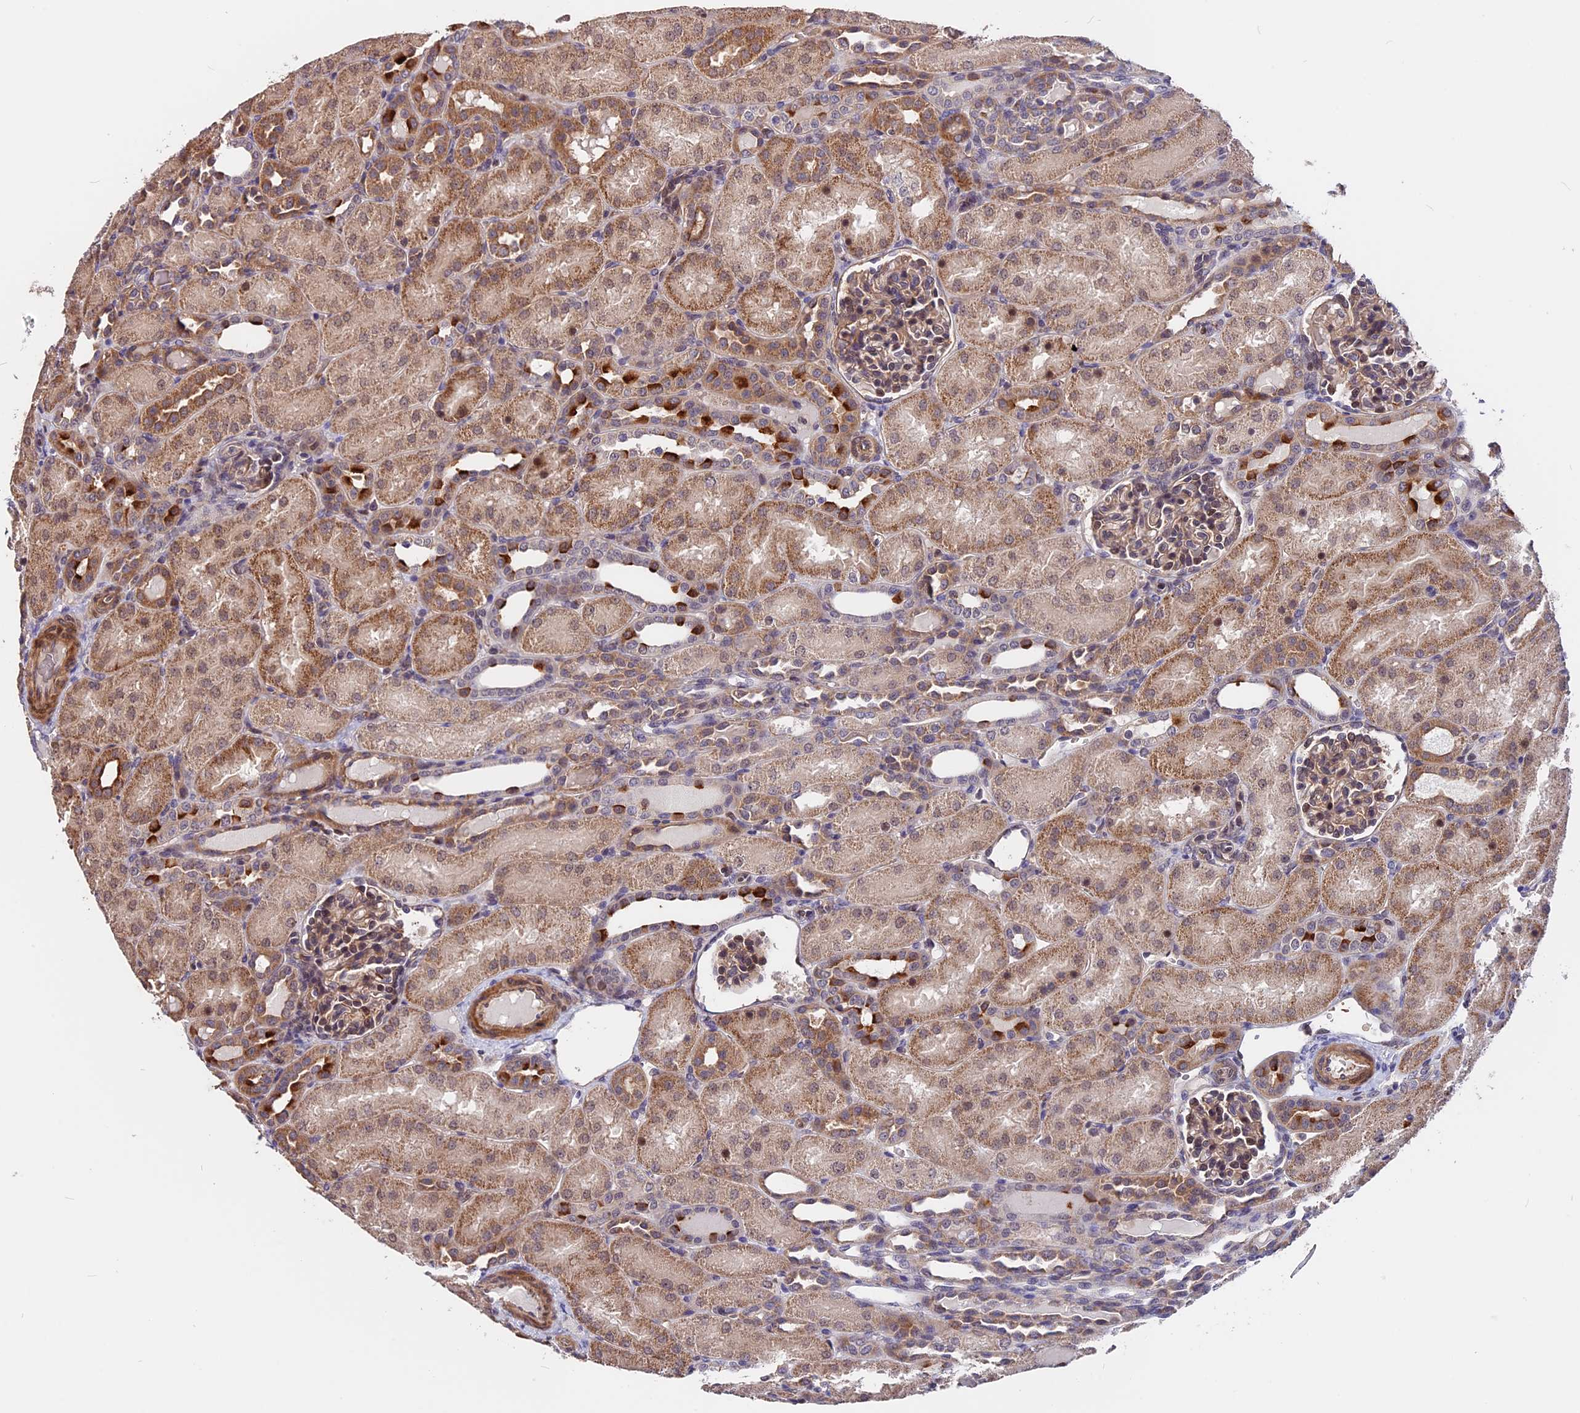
{"staining": {"intensity": "moderate", "quantity": ">75%", "location": "cytoplasmic/membranous"}, "tissue": "kidney", "cell_type": "Cells in glomeruli", "image_type": "normal", "snomed": [{"axis": "morphology", "description": "Normal tissue, NOS"}, {"axis": "topography", "description": "Kidney"}], "caption": "Kidney stained with a brown dye exhibits moderate cytoplasmic/membranous positive positivity in about >75% of cells in glomeruli.", "gene": "ZC3H10", "patient": {"sex": "male", "age": 1}}